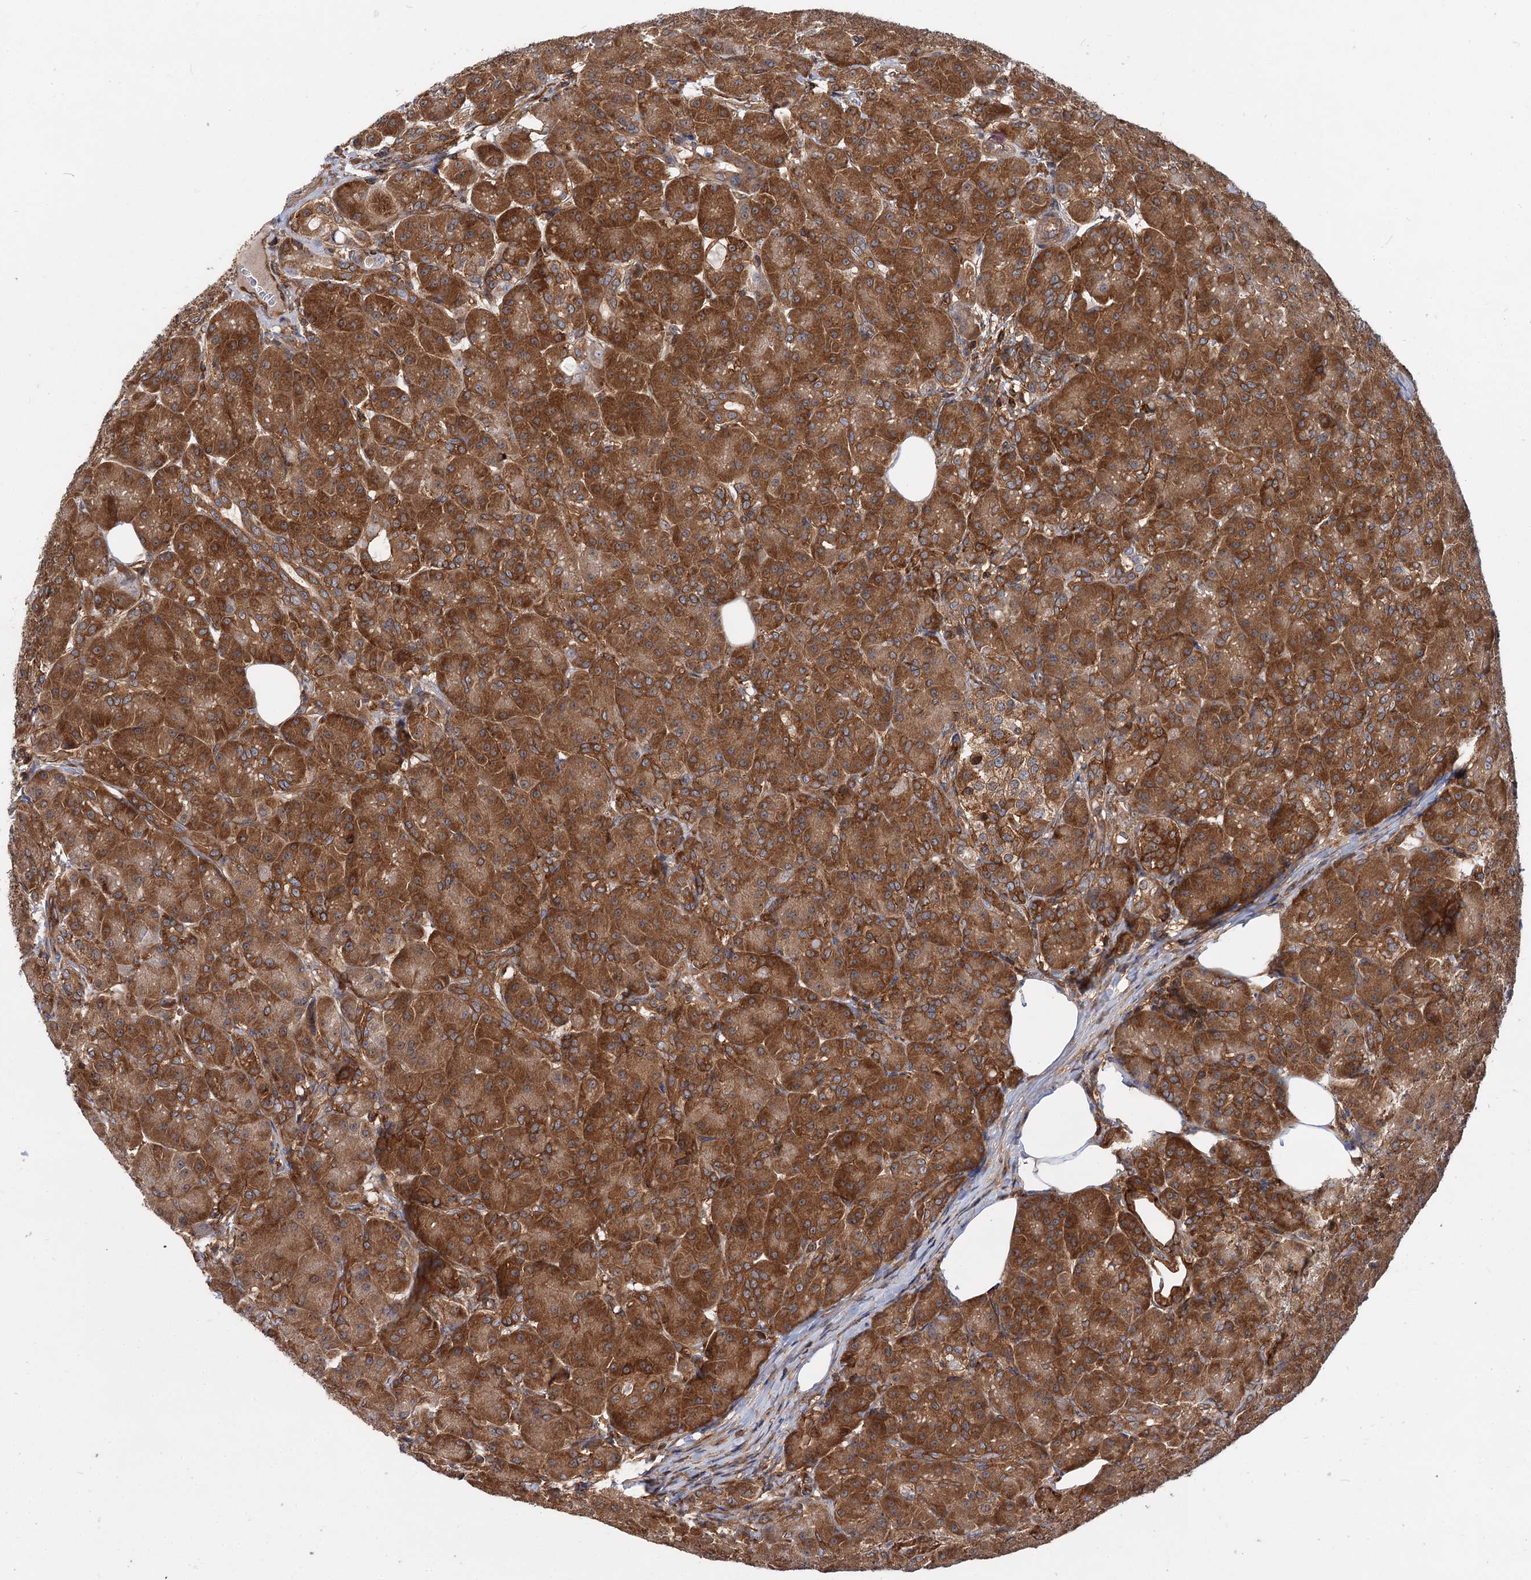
{"staining": {"intensity": "strong", "quantity": ">75%", "location": "cytoplasmic/membranous"}, "tissue": "pancreas", "cell_type": "Exocrine glandular cells", "image_type": "normal", "snomed": [{"axis": "morphology", "description": "Normal tissue, NOS"}, {"axis": "topography", "description": "Pancreas"}], "caption": "IHC (DAB) staining of normal human pancreas demonstrates strong cytoplasmic/membranous protein positivity in about >75% of exocrine glandular cells.", "gene": "PACS1", "patient": {"sex": "male", "age": 63}}